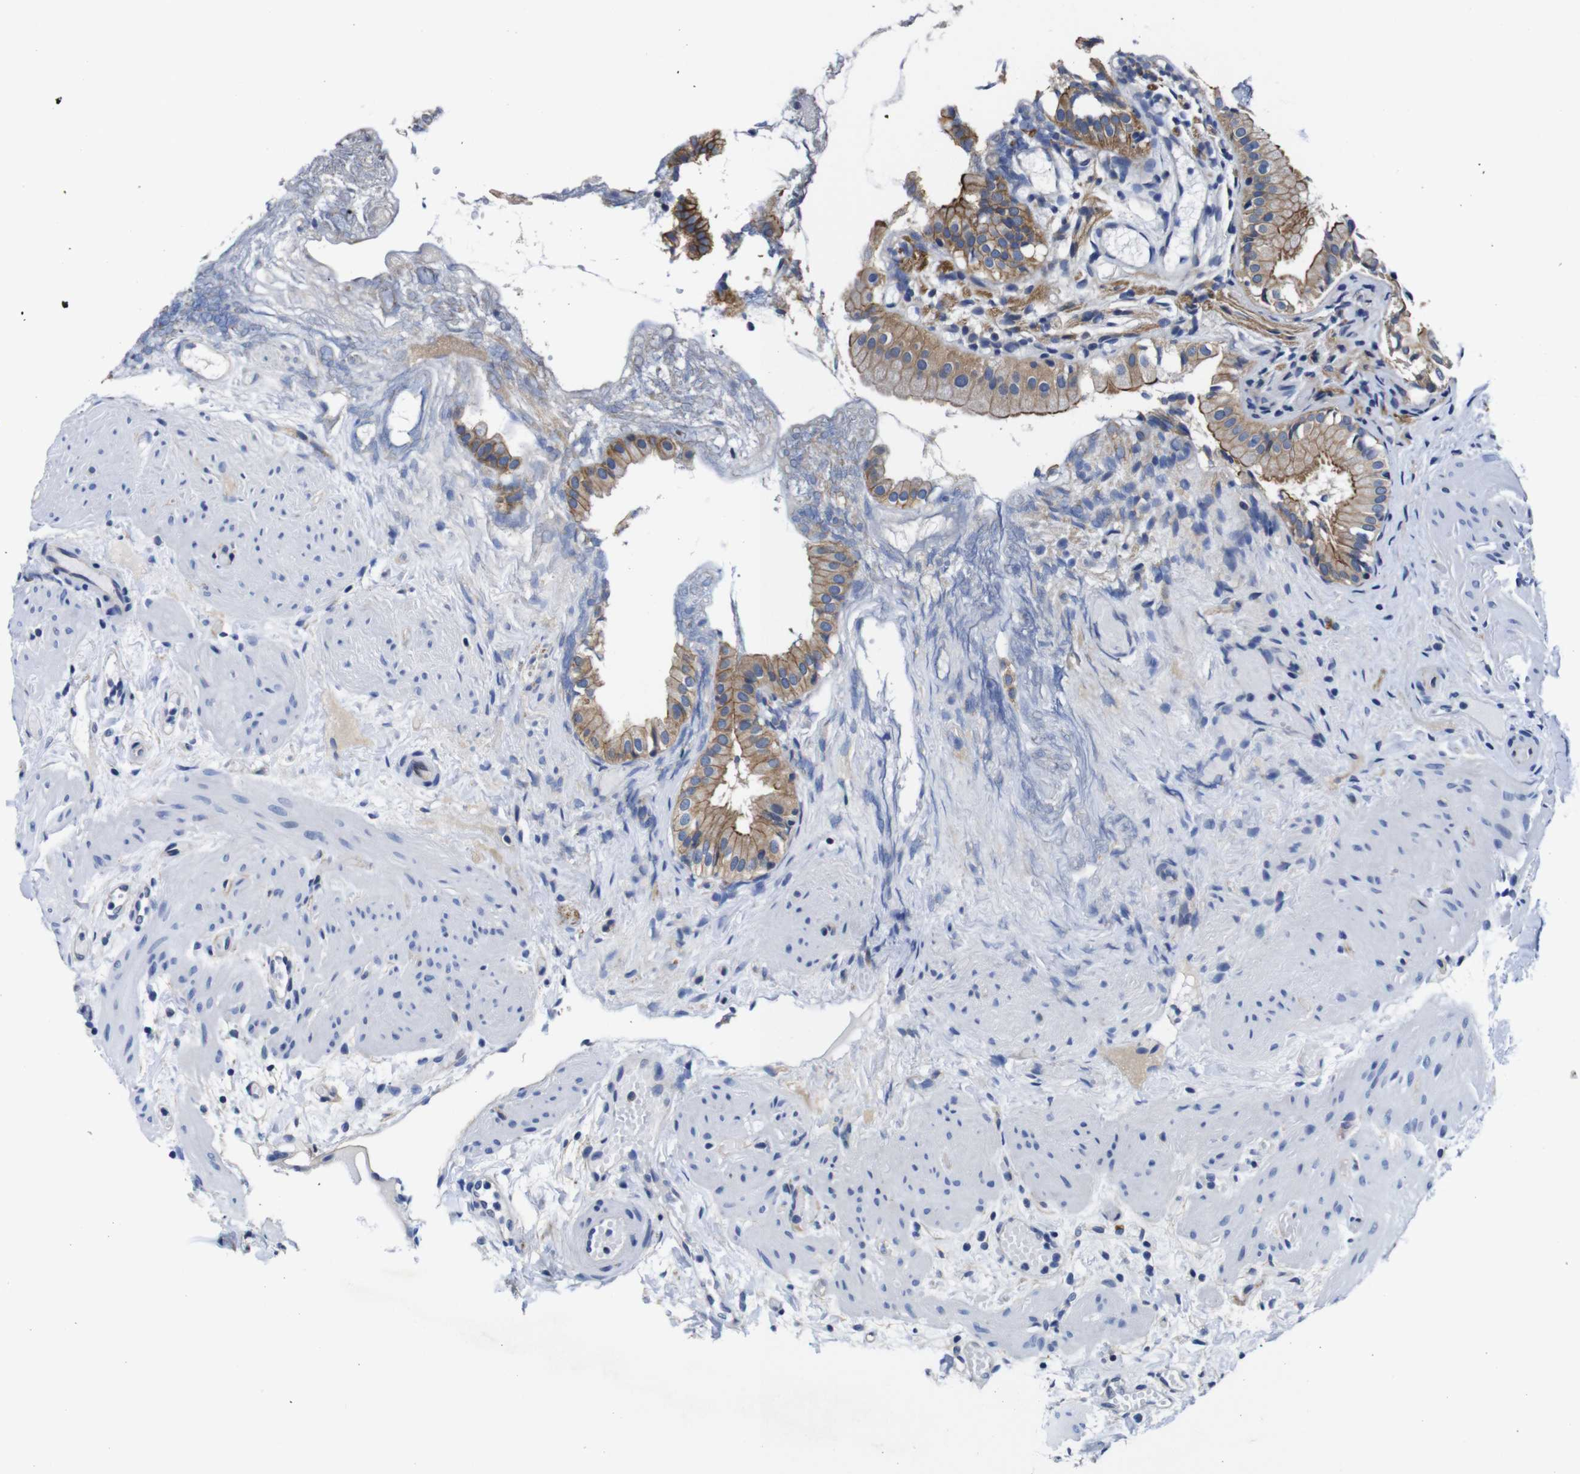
{"staining": {"intensity": "moderate", "quantity": ">75%", "location": "cytoplasmic/membranous"}, "tissue": "gallbladder", "cell_type": "Glandular cells", "image_type": "normal", "snomed": [{"axis": "morphology", "description": "Normal tissue, NOS"}, {"axis": "topography", "description": "Gallbladder"}], "caption": "Protein analysis of benign gallbladder exhibits moderate cytoplasmic/membranous staining in approximately >75% of glandular cells.", "gene": "GIMAP2", "patient": {"sex": "female", "age": 26}}